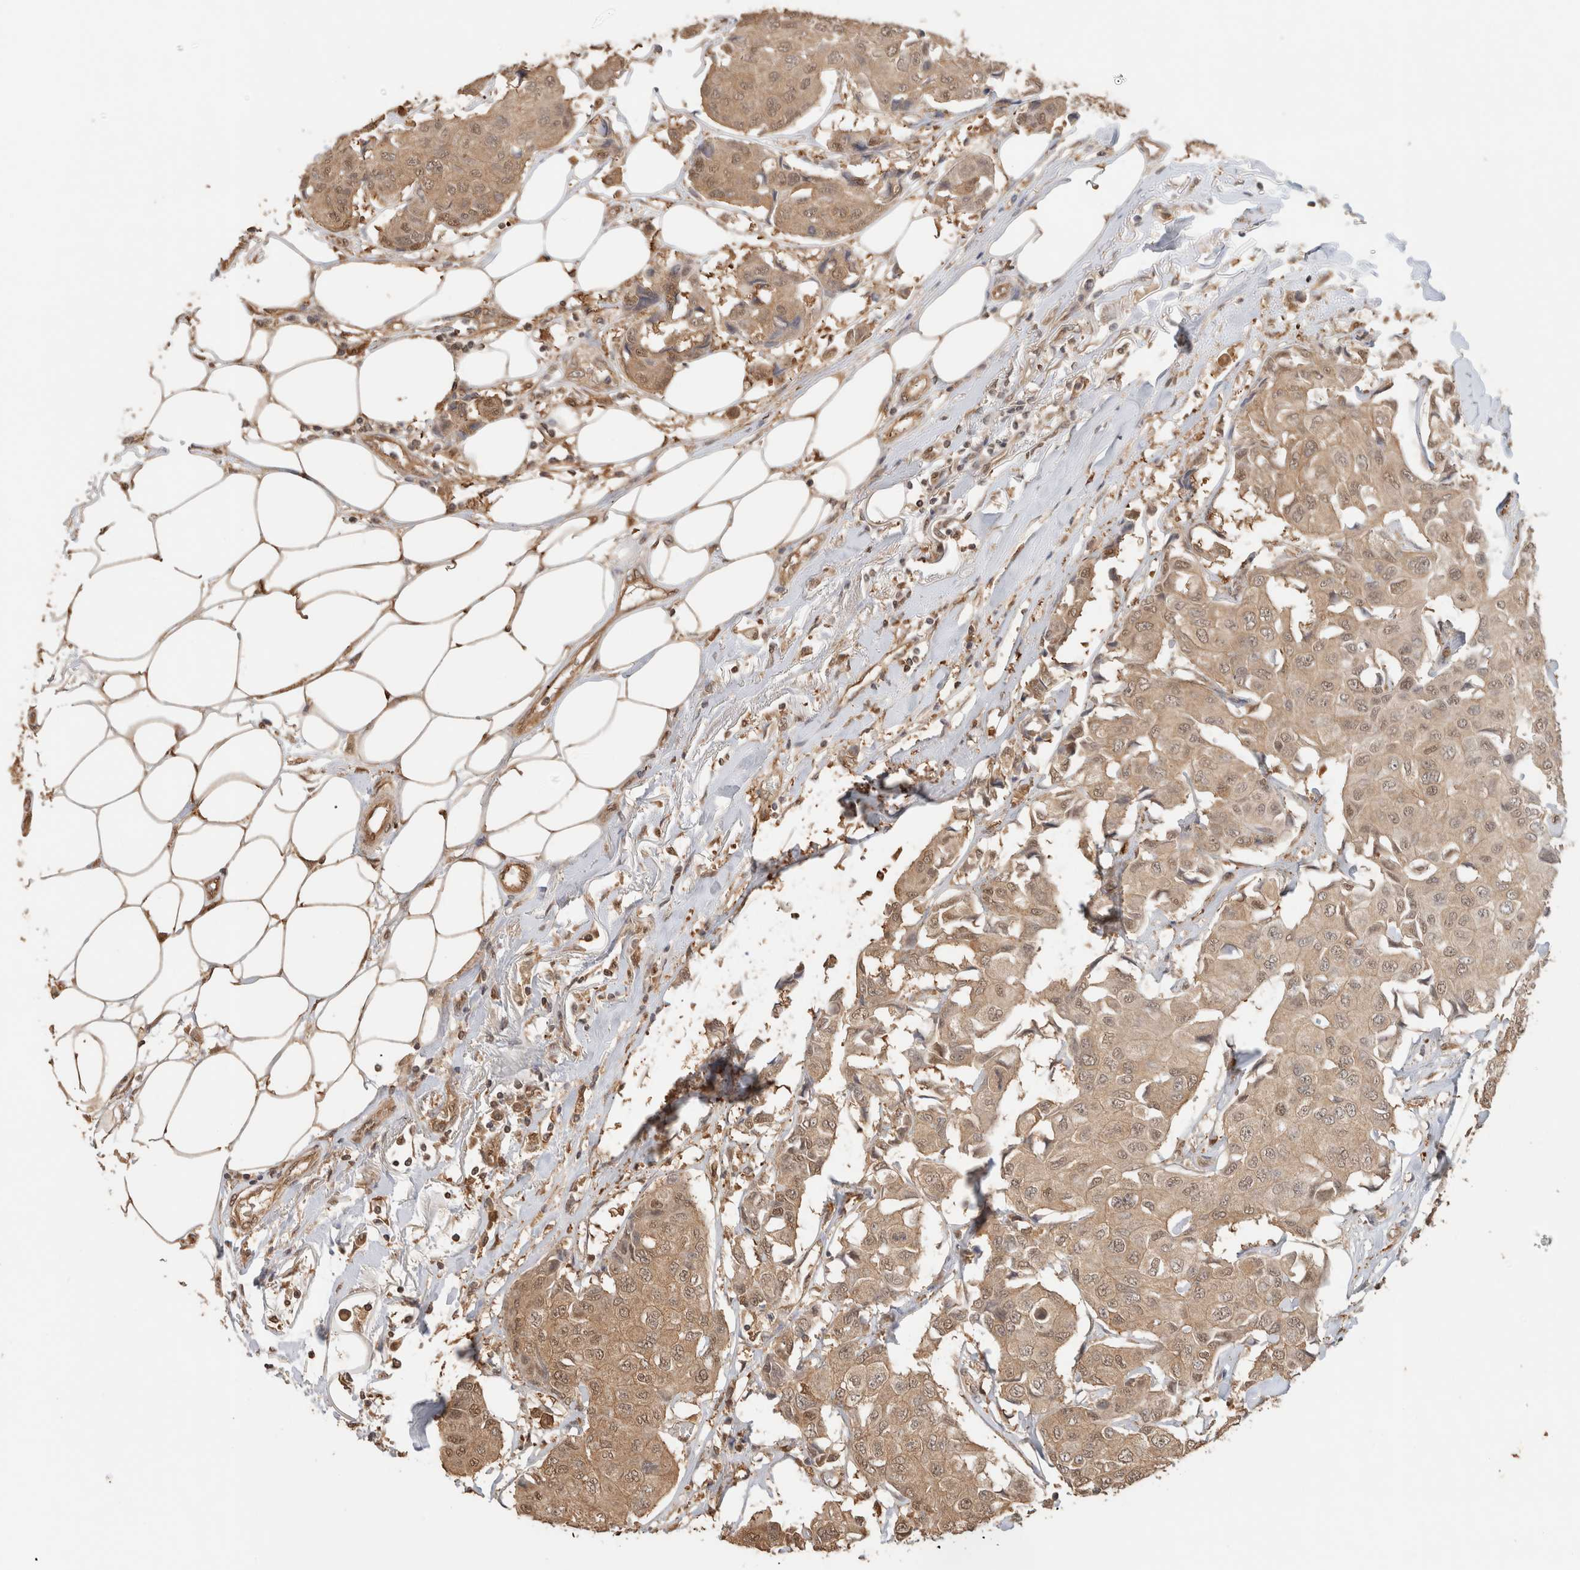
{"staining": {"intensity": "moderate", "quantity": ">75%", "location": "cytoplasmic/membranous,nuclear"}, "tissue": "breast cancer", "cell_type": "Tumor cells", "image_type": "cancer", "snomed": [{"axis": "morphology", "description": "Duct carcinoma"}, {"axis": "topography", "description": "Breast"}], "caption": "Protein staining displays moderate cytoplasmic/membranous and nuclear expression in approximately >75% of tumor cells in invasive ductal carcinoma (breast).", "gene": "YWHAH", "patient": {"sex": "female", "age": 80}}